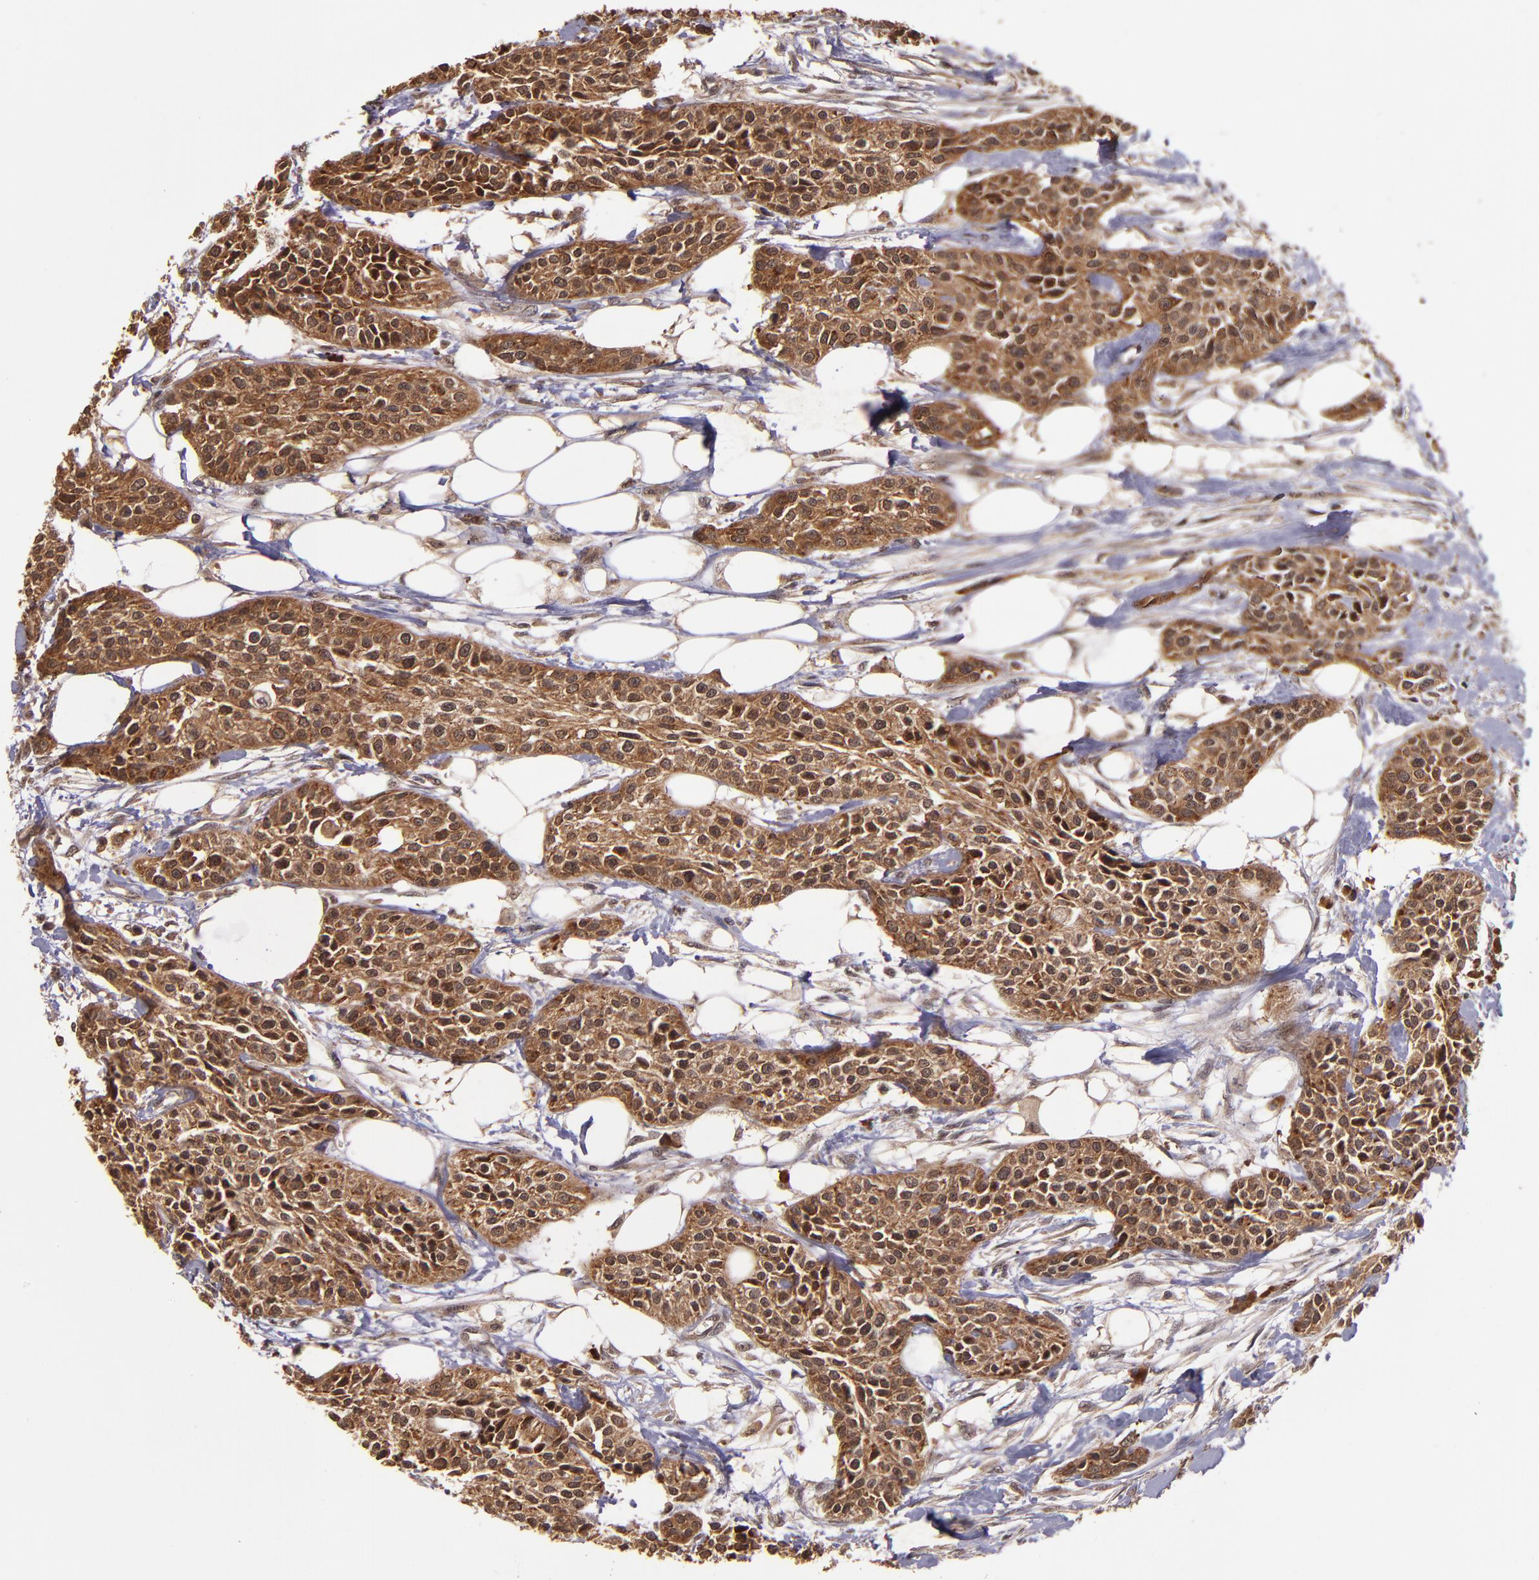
{"staining": {"intensity": "strong", "quantity": ">75%", "location": "cytoplasmic/membranous,nuclear"}, "tissue": "urothelial cancer", "cell_type": "Tumor cells", "image_type": "cancer", "snomed": [{"axis": "morphology", "description": "Urothelial carcinoma, High grade"}, {"axis": "topography", "description": "Urinary bladder"}], "caption": "This photomicrograph exhibits immunohistochemistry staining of human urothelial cancer, with high strong cytoplasmic/membranous and nuclear expression in approximately >75% of tumor cells.", "gene": "RIOK3", "patient": {"sex": "male", "age": 56}}